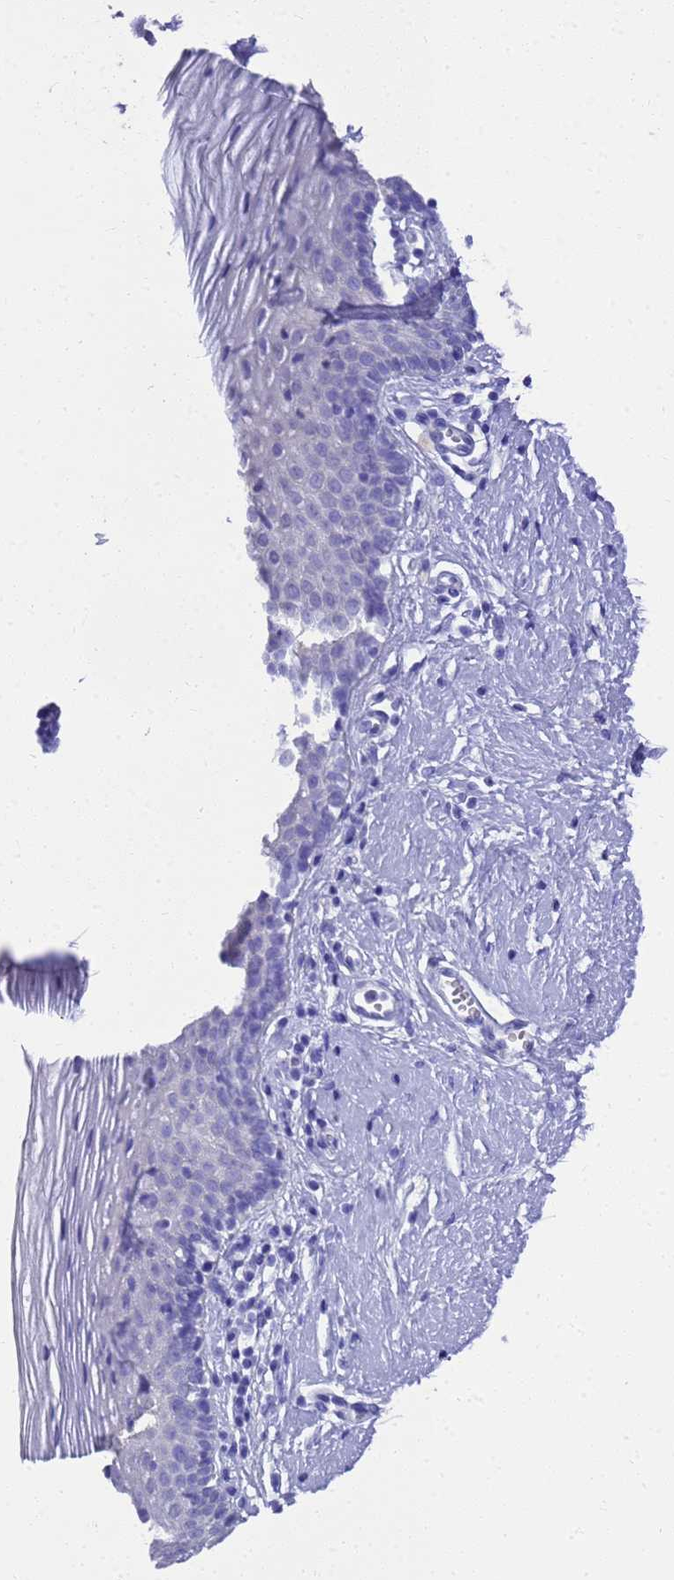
{"staining": {"intensity": "negative", "quantity": "none", "location": "none"}, "tissue": "vagina", "cell_type": "Squamous epithelial cells", "image_type": "normal", "snomed": [{"axis": "morphology", "description": "Normal tissue, NOS"}, {"axis": "topography", "description": "Vagina"}], "caption": "An immunohistochemistry (IHC) histopathology image of normal vagina is shown. There is no staining in squamous epithelial cells of vagina.", "gene": "MS4A13", "patient": {"sex": "female", "age": 32}}